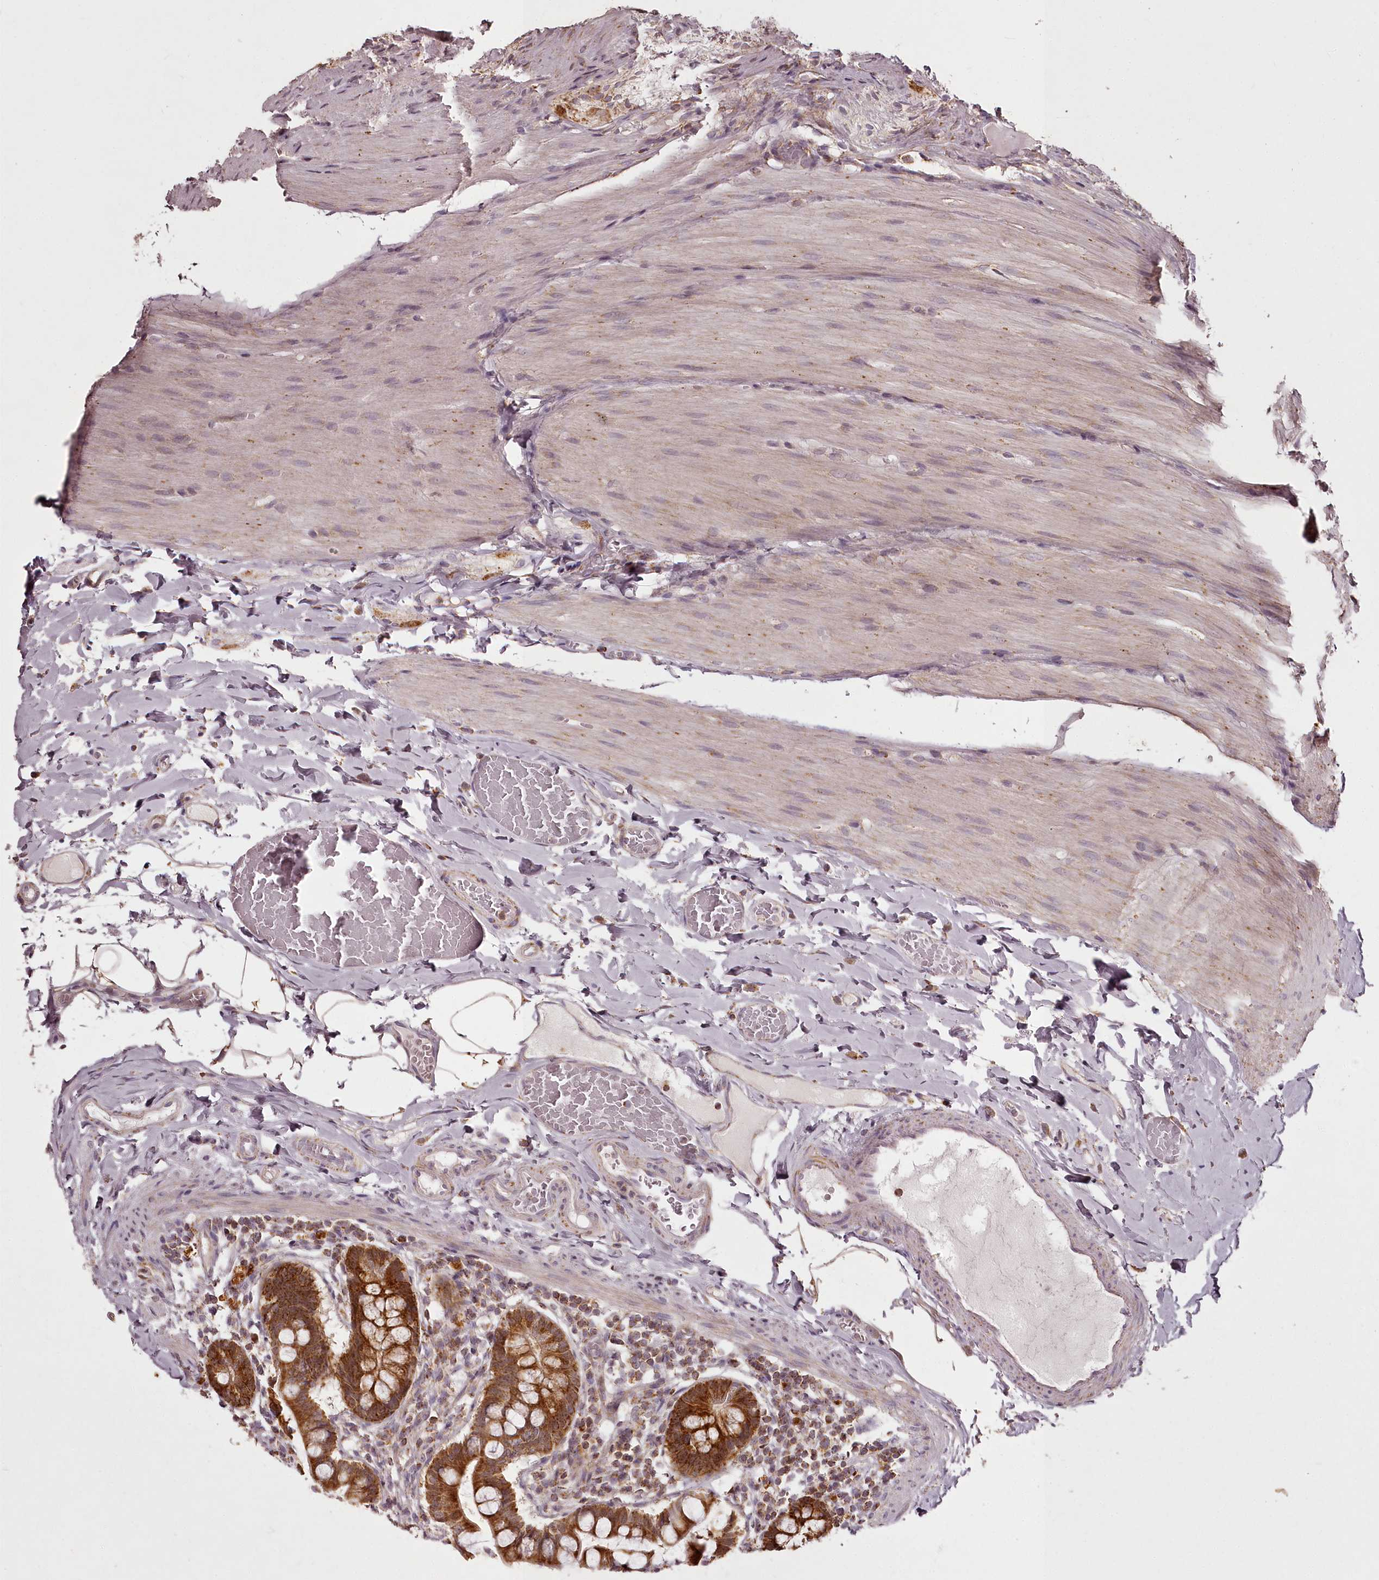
{"staining": {"intensity": "strong", "quantity": ">75%", "location": "cytoplasmic/membranous"}, "tissue": "small intestine", "cell_type": "Glandular cells", "image_type": "normal", "snomed": [{"axis": "morphology", "description": "Normal tissue, NOS"}, {"axis": "topography", "description": "Small intestine"}], "caption": "Strong cytoplasmic/membranous protein positivity is identified in approximately >75% of glandular cells in small intestine. (Stains: DAB (3,3'-diaminobenzidine) in brown, nuclei in blue, Microscopy: brightfield microscopy at high magnification).", "gene": "CHCHD2", "patient": {"sex": "male", "age": 41}}